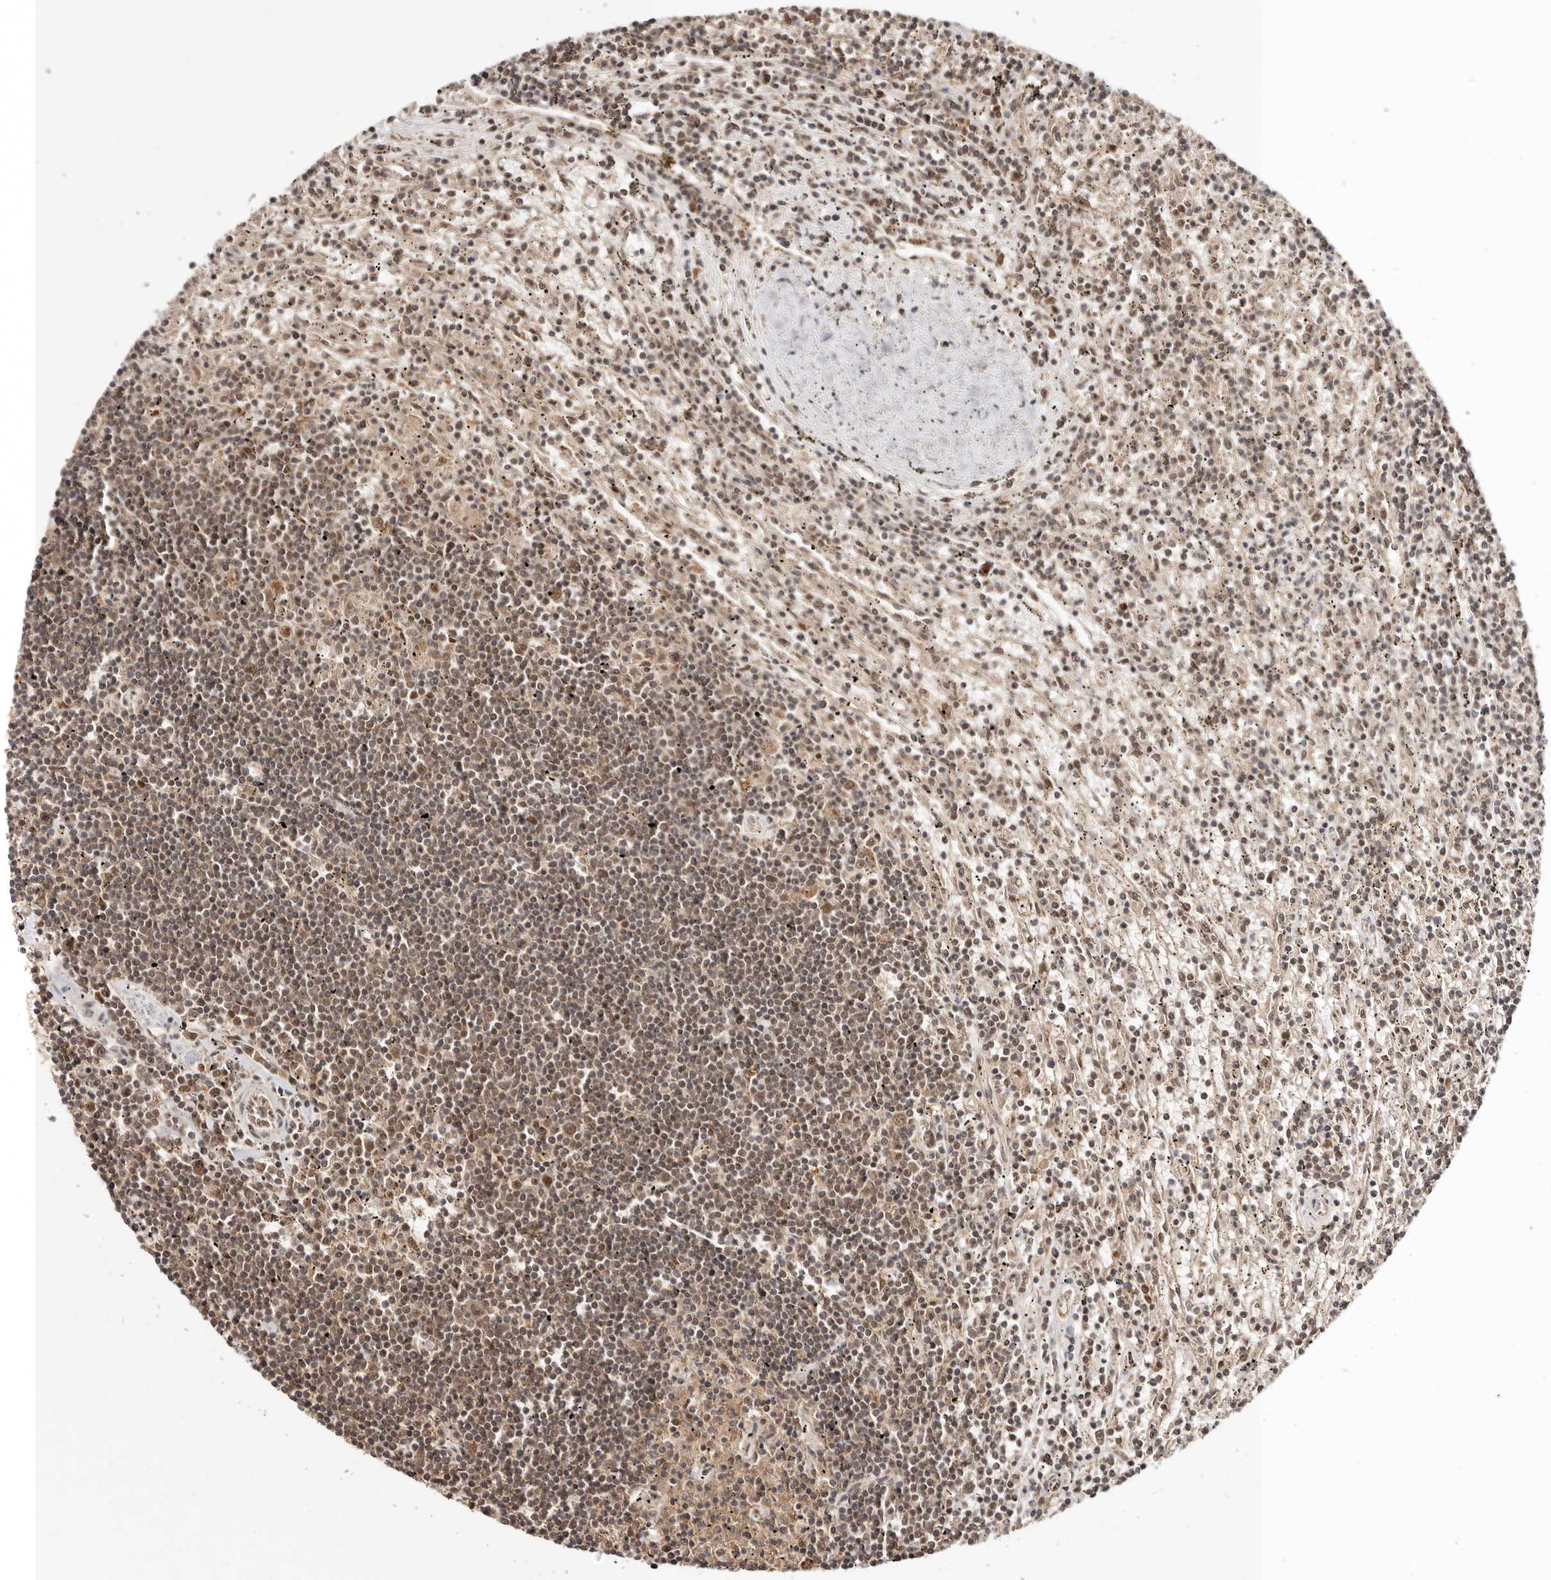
{"staining": {"intensity": "weak", "quantity": ">75%", "location": "cytoplasmic/membranous,nuclear"}, "tissue": "lymphoma", "cell_type": "Tumor cells", "image_type": "cancer", "snomed": [{"axis": "morphology", "description": "Malignant lymphoma, non-Hodgkin's type, Low grade"}, {"axis": "topography", "description": "Spleen"}], "caption": "Weak cytoplasmic/membranous and nuclear staining is appreciated in about >75% of tumor cells in lymphoma.", "gene": "MED8", "patient": {"sex": "male", "age": 76}}